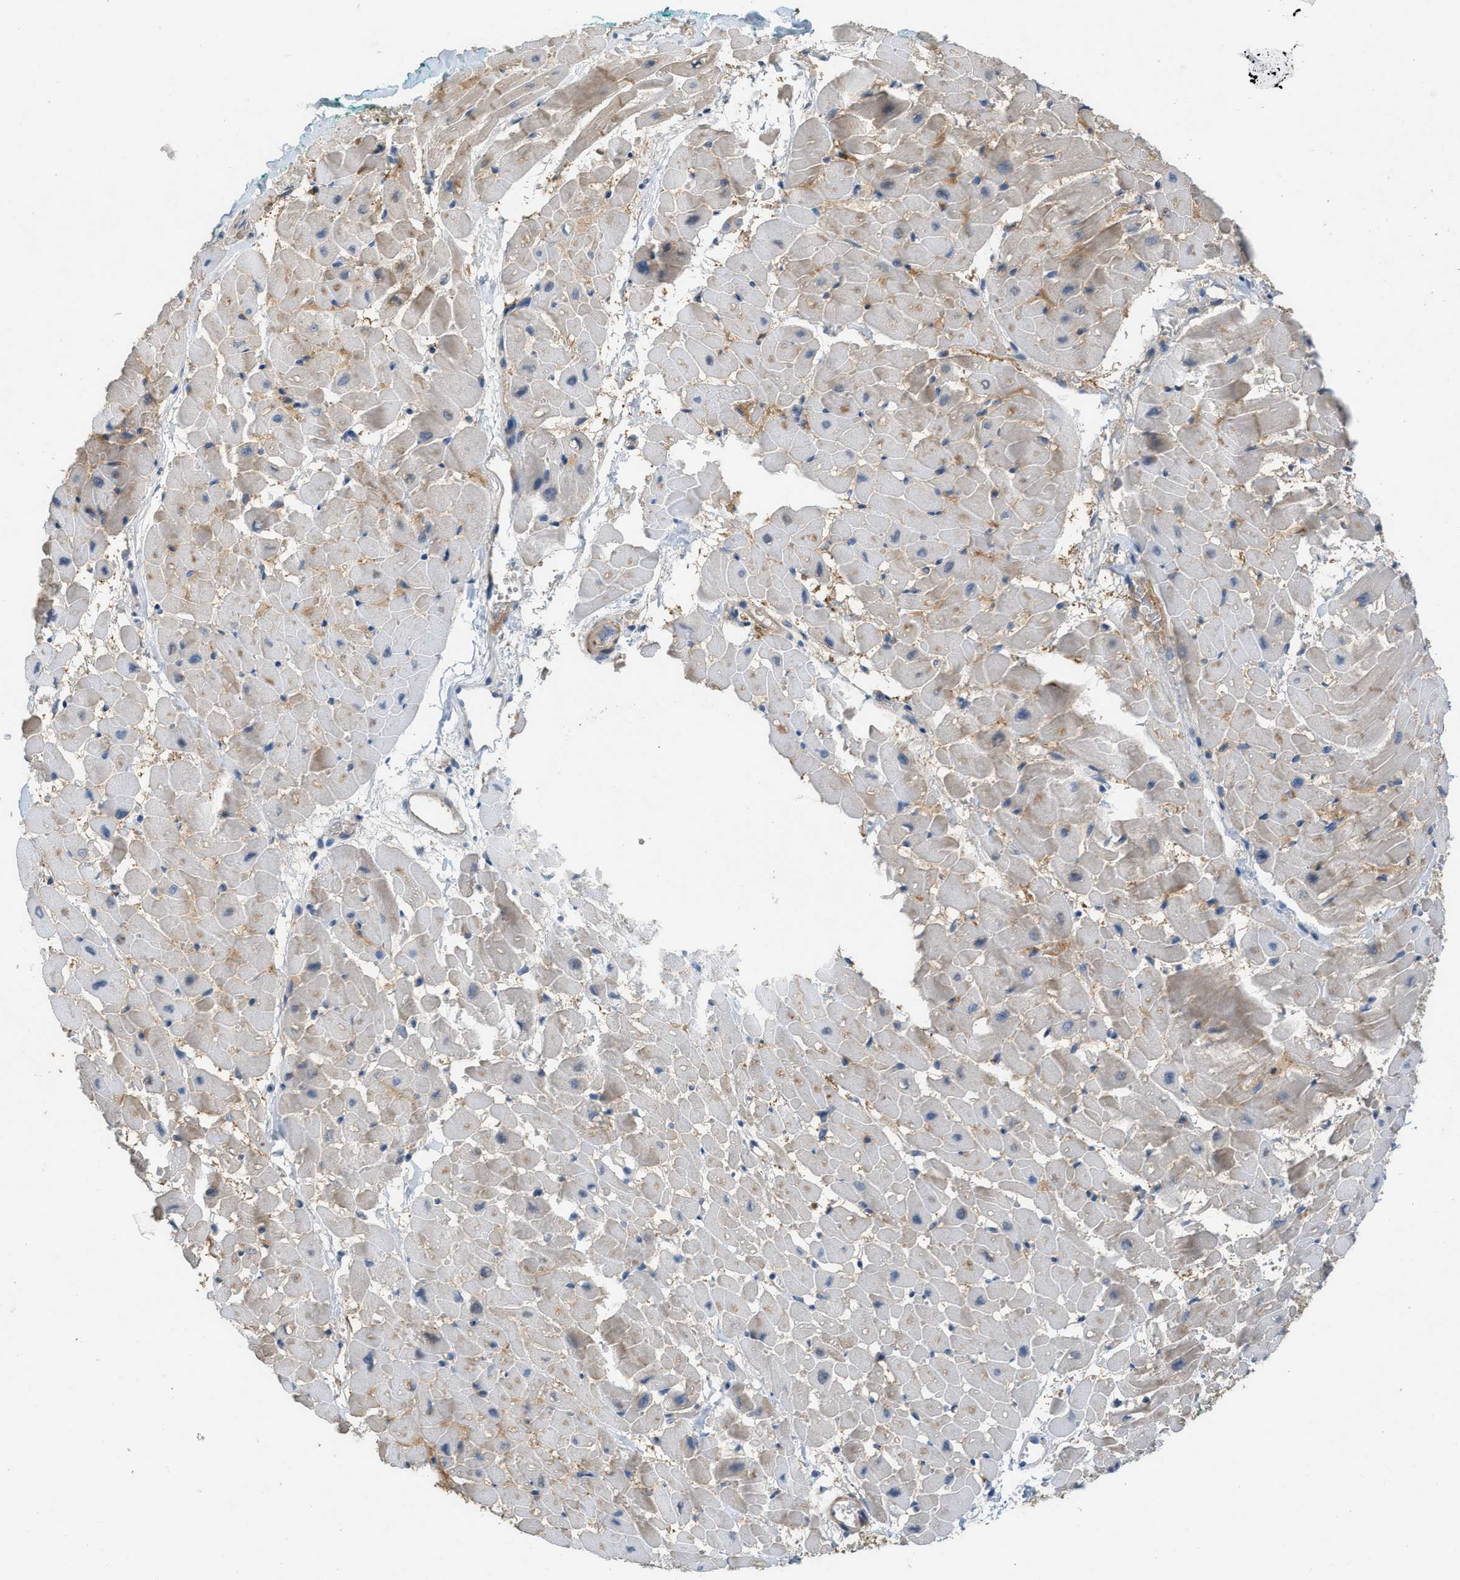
{"staining": {"intensity": "weak", "quantity": "25%-75%", "location": "cytoplasmic/membranous"}, "tissue": "heart muscle", "cell_type": "Cardiomyocytes", "image_type": "normal", "snomed": [{"axis": "morphology", "description": "Normal tissue, NOS"}, {"axis": "topography", "description": "Heart"}], "caption": "This micrograph reveals IHC staining of benign human heart muscle, with low weak cytoplasmic/membranous positivity in about 25%-75% of cardiomyocytes.", "gene": "UBA5", "patient": {"sex": "male", "age": 45}}